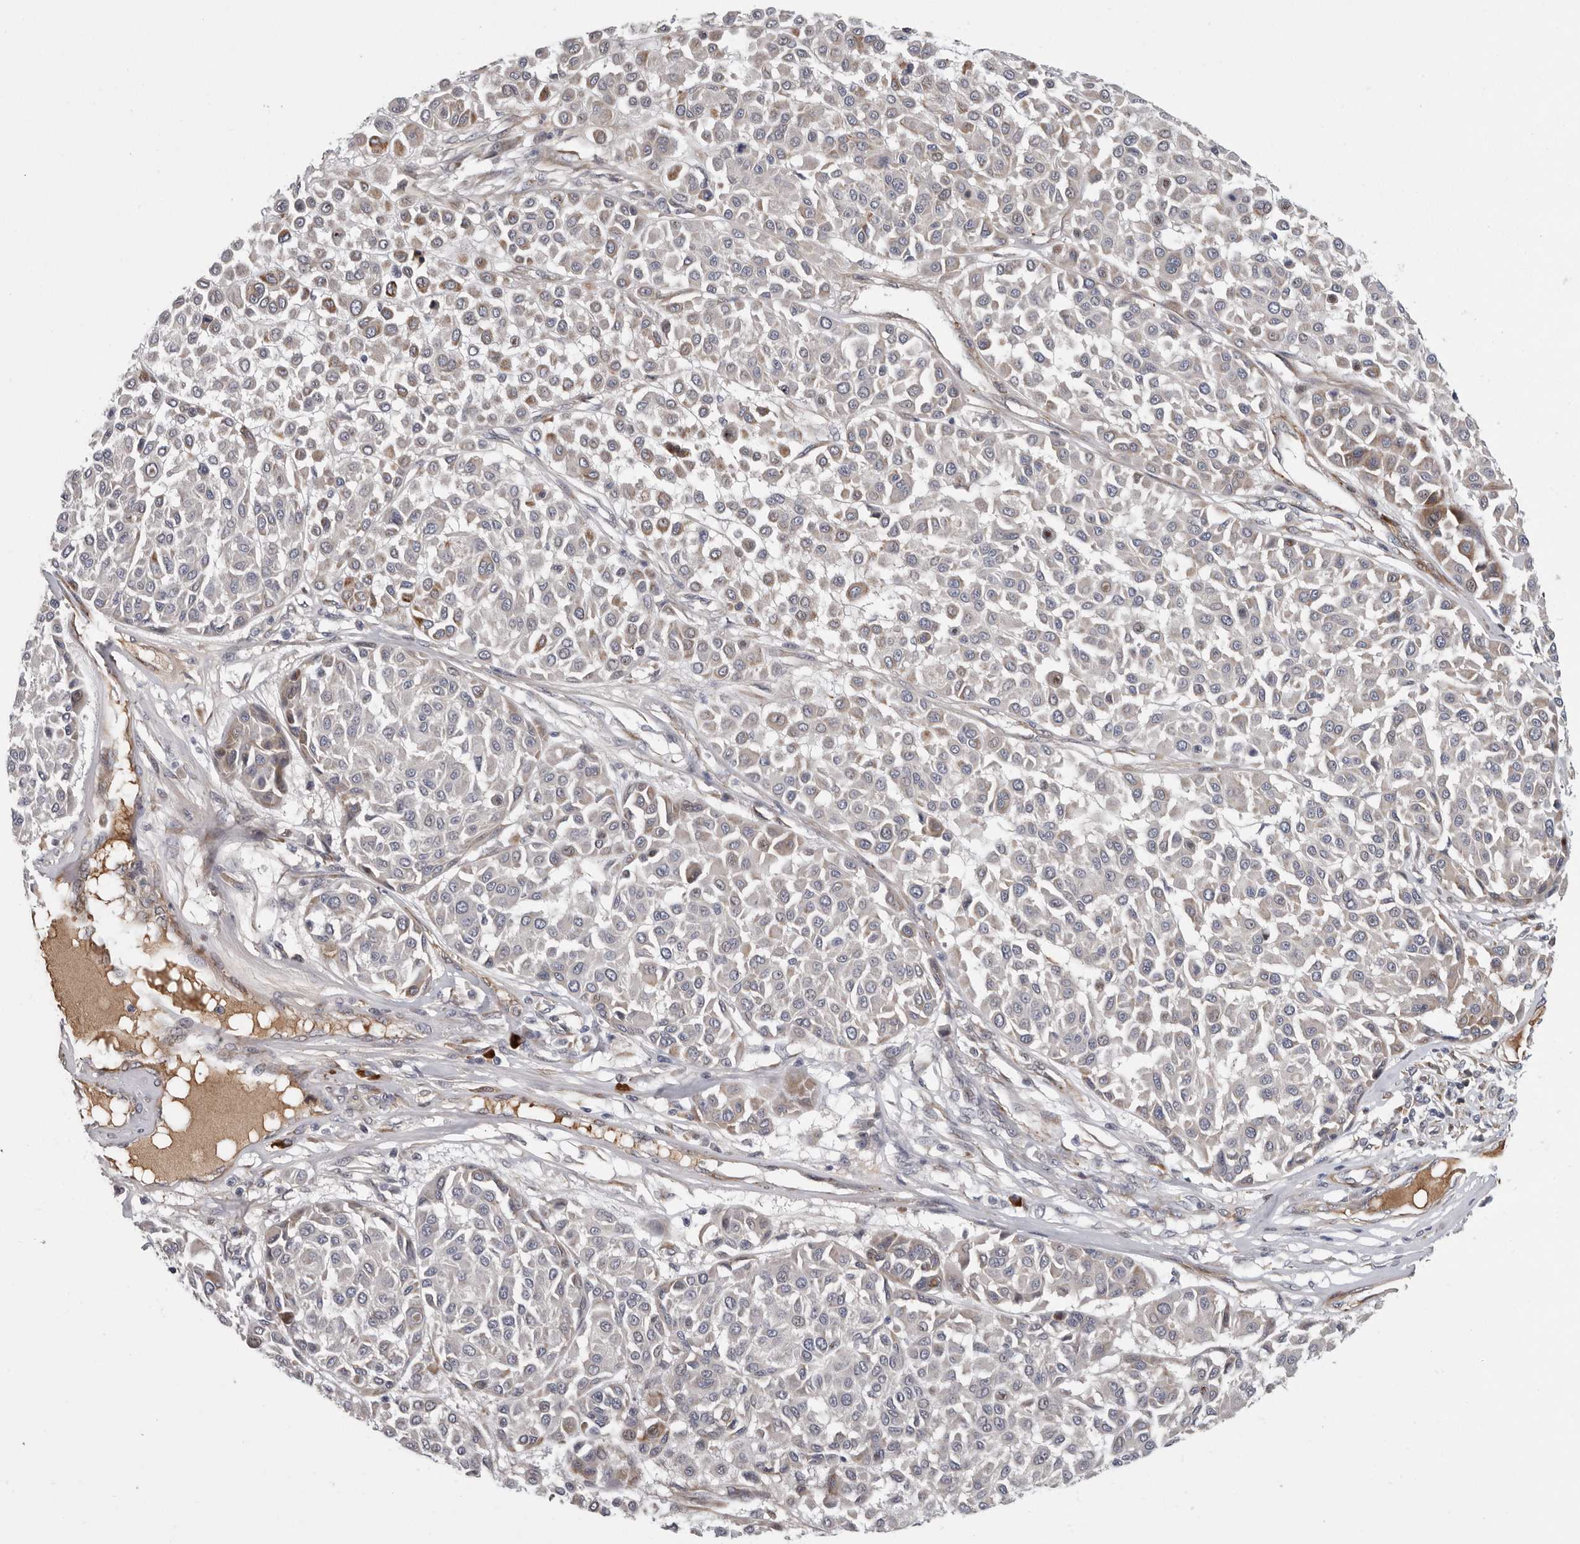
{"staining": {"intensity": "moderate", "quantity": "<25%", "location": "cytoplasmic/membranous"}, "tissue": "melanoma", "cell_type": "Tumor cells", "image_type": "cancer", "snomed": [{"axis": "morphology", "description": "Malignant melanoma, Metastatic site"}, {"axis": "topography", "description": "Soft tissue"}], "caption": "A low amount of moderate cytoplasmic/membranous expression is appreciated in about <25% of tumor cells in melanoma tissue.", "gene": "ATXN3L", "patient": {"sex": "male", "age": 41}}